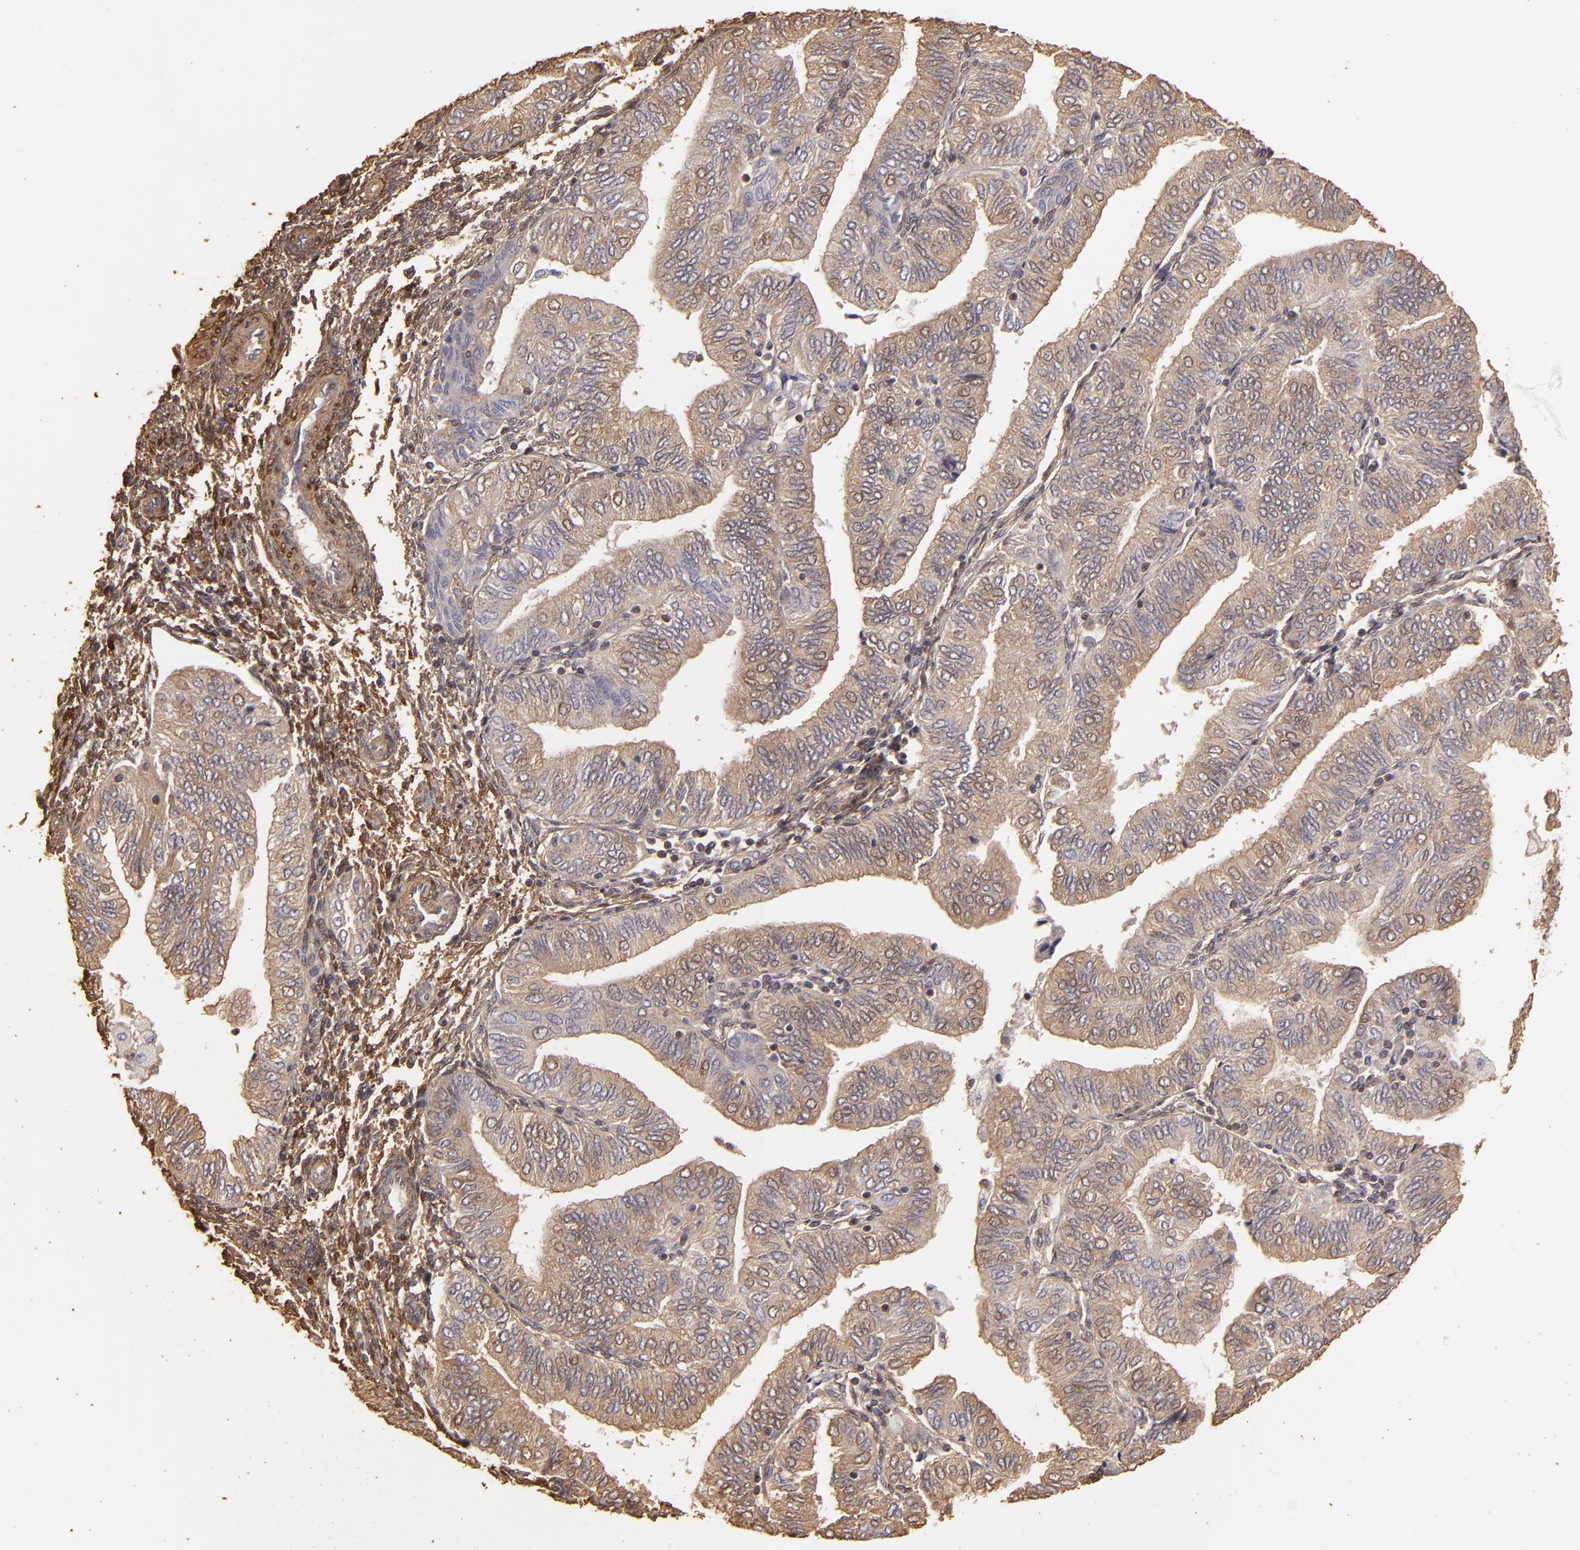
{"staining": {"intensity": "weak", "quantity": ">75%", "location": "cytoplasmic/membranous"}, "tissue": "endometrial cancer", "cell_type": "Tumor cells", "image_type": "cancer", "snomed": [{"axis": "morphology", "description": "Adenocarcinoma, NOS"}, {"axis": "topography", "description": "Endometrium"}], "caption": "Immunohistochemistry (IHC) of human endometrial cancer (adenocarcinoma) demonstrates low levels of weak cytoplasmic/membranous staining in approximately >75% of tumor cells.", "gene": "HSPB6", "patient": {"sex": "female", "age": 51}}